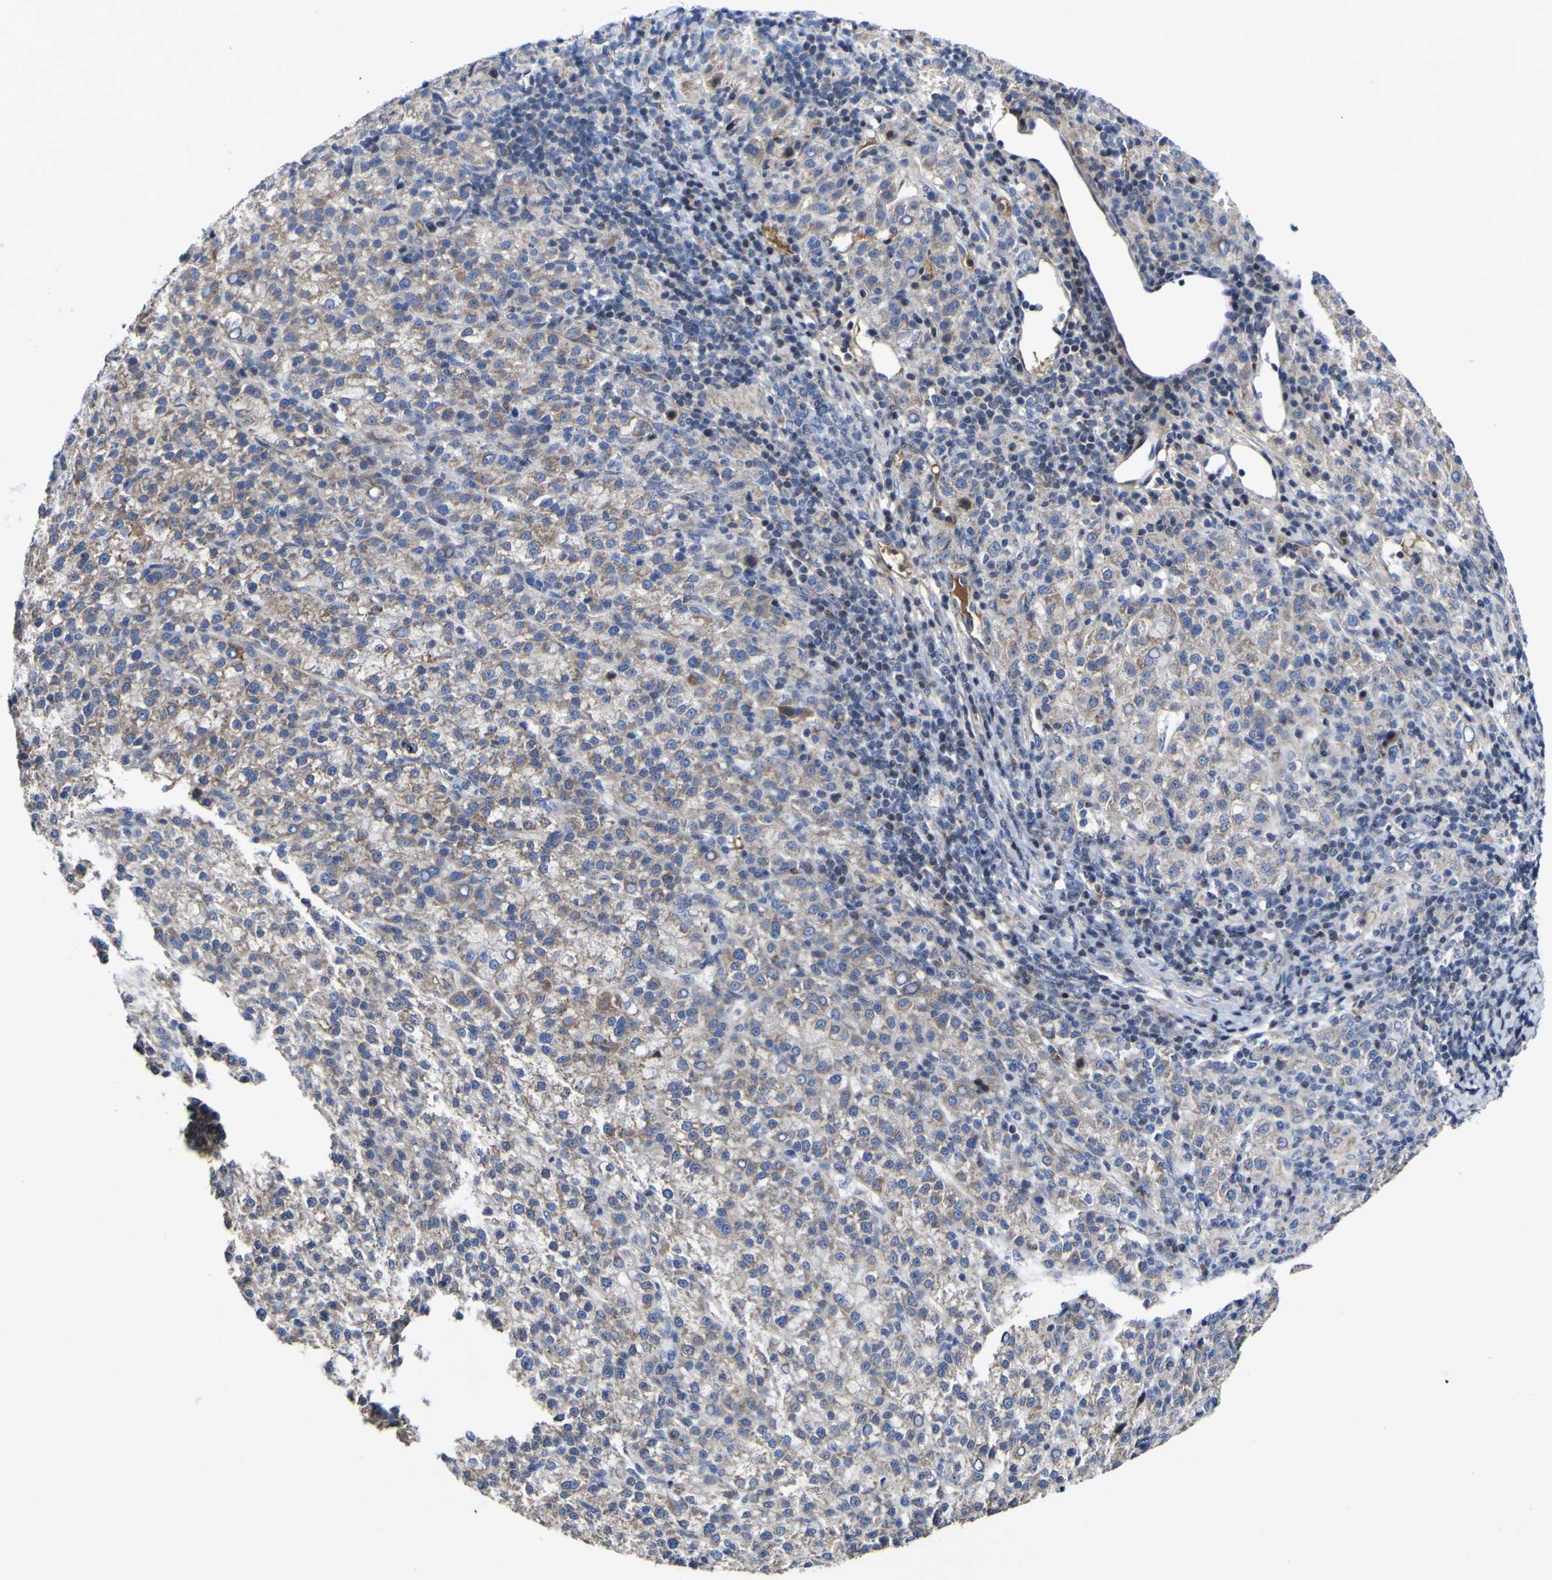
{"staining": {"intensity": "moderate", "quantity": "25%-75%", "location": "cytoplasmic/membranous"}, "tissue": "liver cancer", "cell_type": "Tumor cells", "image_type": "cancer", "snomed": [{"axis": "morphology", "description": "Carcinoma, Hepatocellular, NOS"}, {"axis": "topography", "description": "Liver"}], "caption": "Protein staining by IHC shows moderate cytoplasmic/membranous staining in about 25%-75% of tumor cells in hepatocellular carcinoma (liver).", "gene": "CCDC90B", "patient": {"sex": "female", "age": 58}}